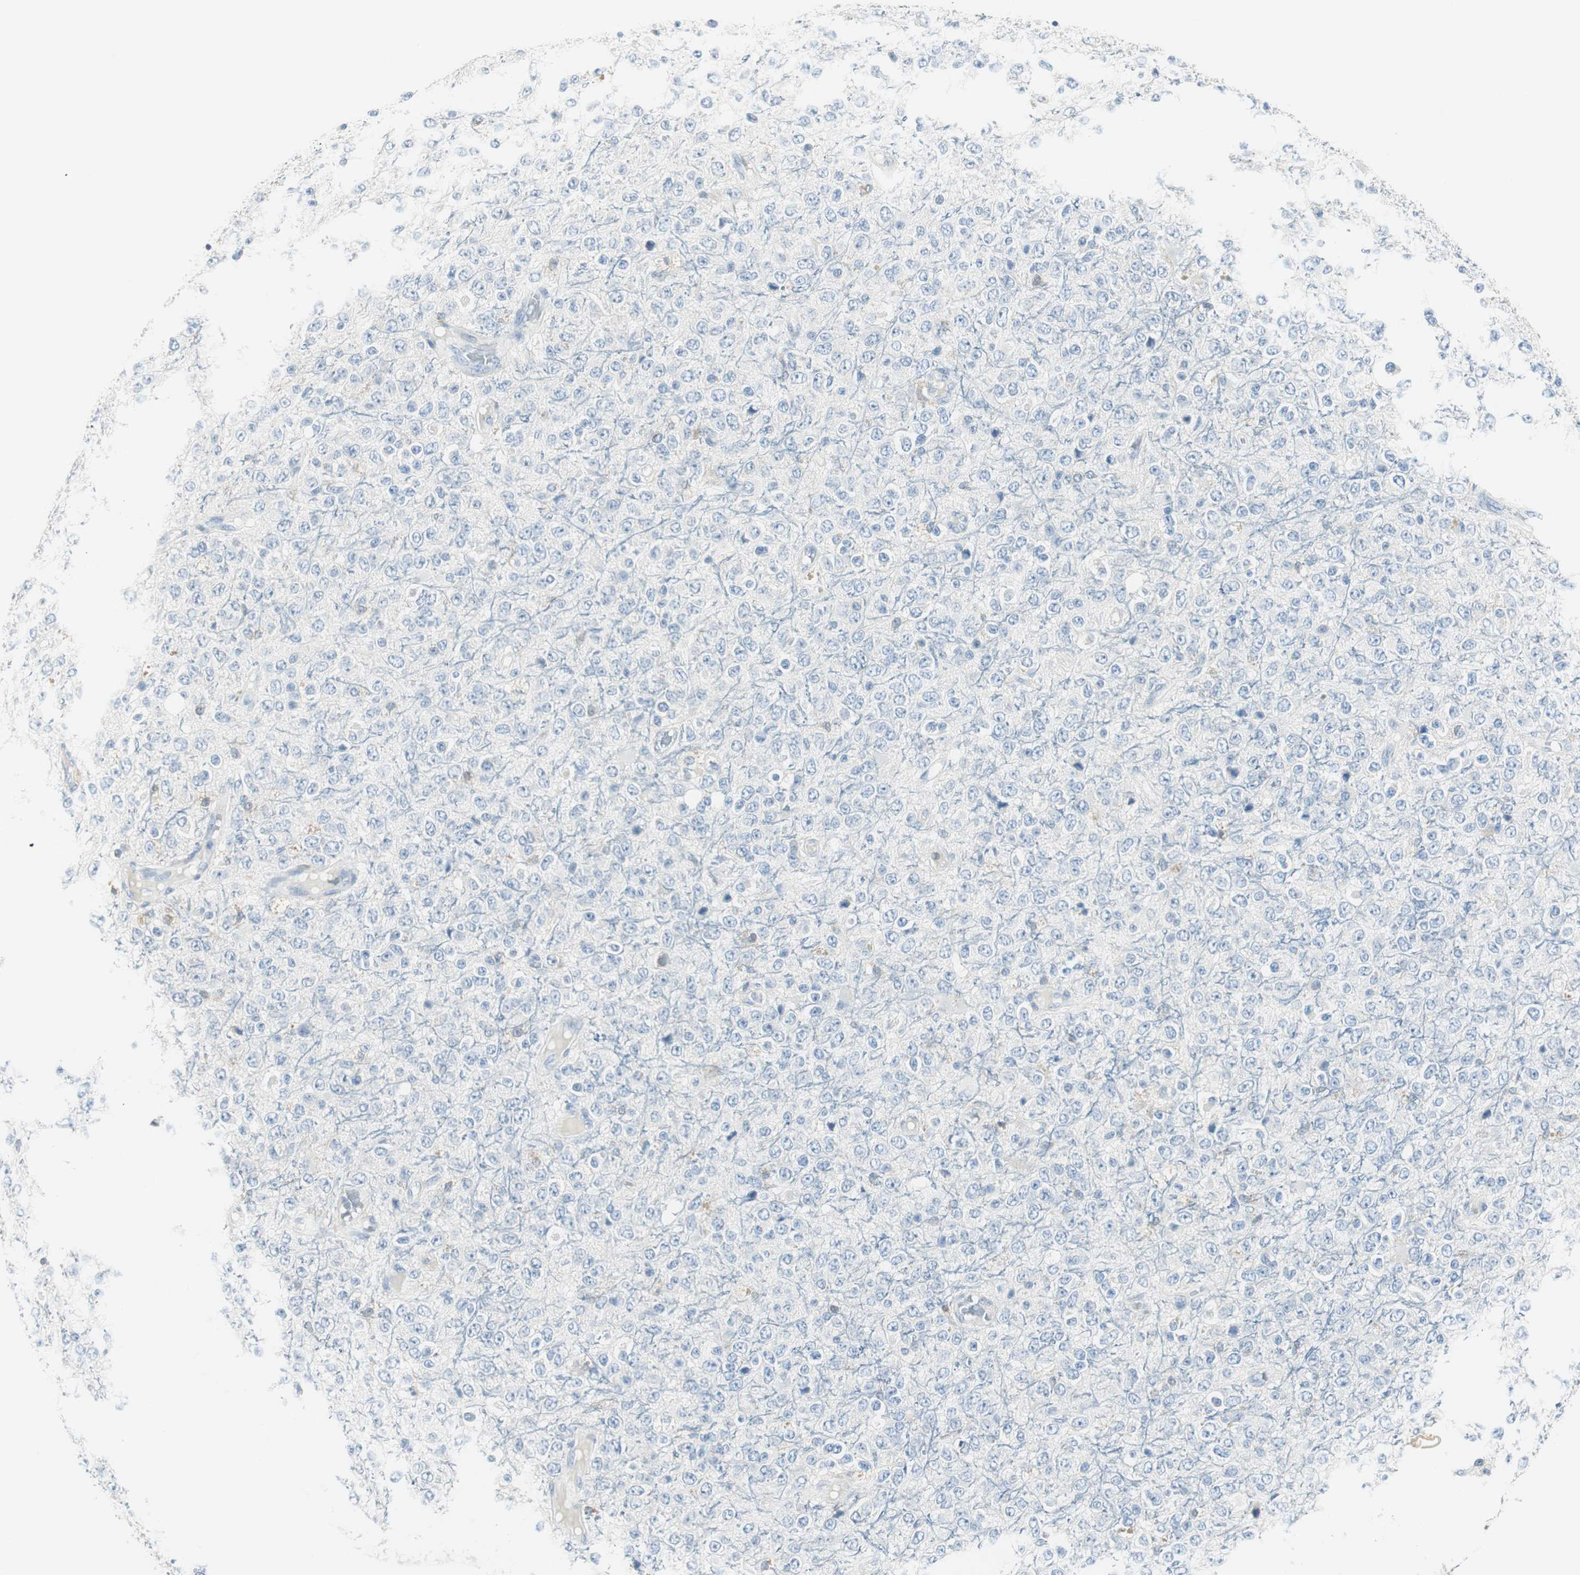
{"staining": {"intensity": "negative", "quantity": "none", "location": "none"}, "tissue": "glioma", "cell_type": "Tumor cells", "image_type": "cancer", "snomed": [{"axis": "morphology", "description": "Glioma, malignant, High grade"}, {"axis": "topography", "description": "pancreas cauda"}], "caption": "Immunohistochemical staining of human malignant glioma (high-grade) exhibits no significant expression in tumor cells. The staining is performed using DAB brown chromogen with nuclei counter-stained in using hematoxylin.", "gene": "MSTO1", "patient": {"sex": "male", "age": 60}}